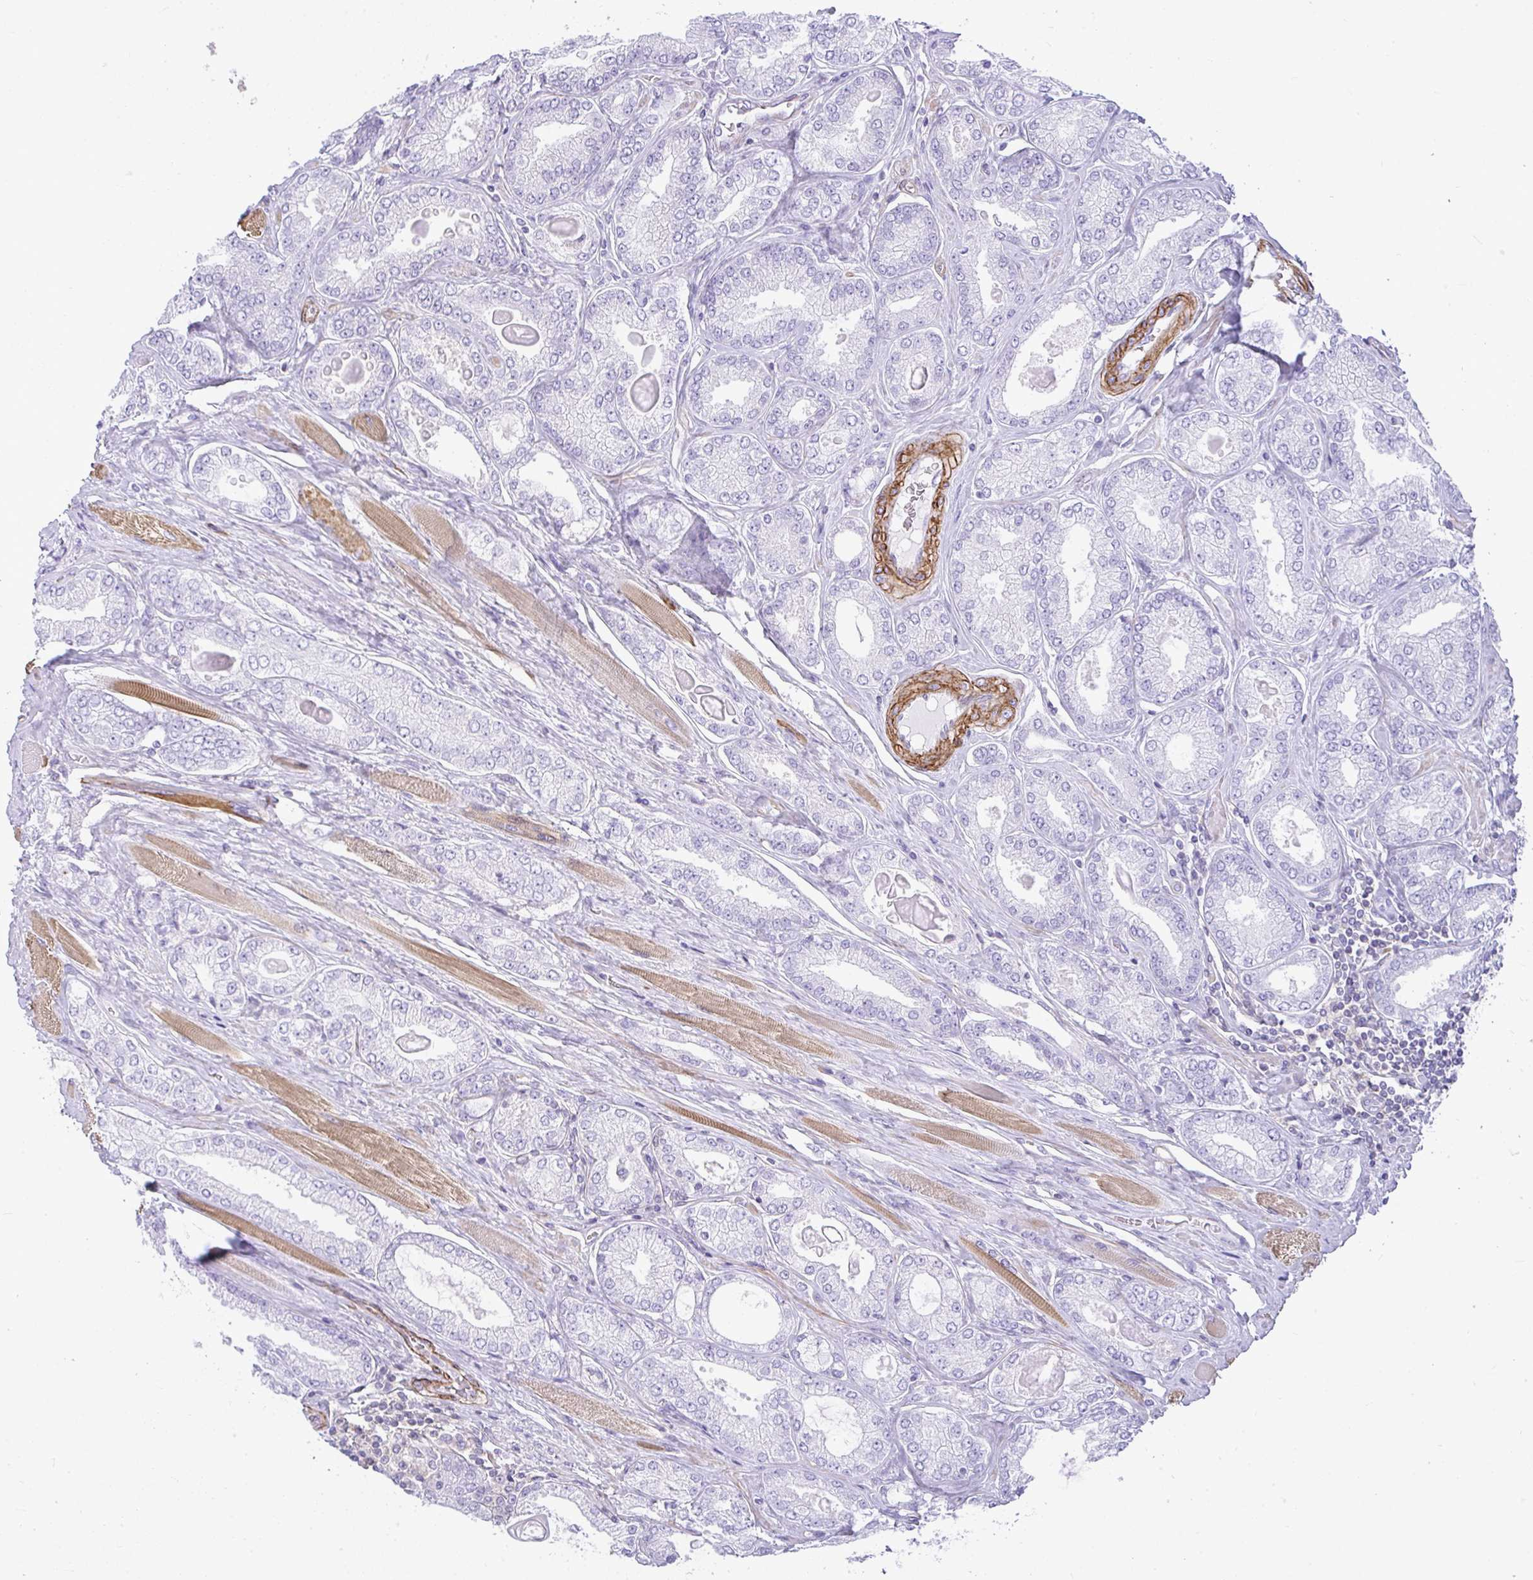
{"staining": {"intensity": "negative", "quantity": "none", "location": "none"}, "tissue": "prostate cancer", "cell_type": "Tumor cells", "image_type": "cancer", "snomed": [{"axis": "morphology", "description": "Adenocarcinoma, High grade"}, {"axis": "topography", "description": "Prostate"}], "caption": "Histopathology image shows no significant protein staining in tumor cells of prostate cancer.", "gene": "CDRT15", "patient": {"sex": "male", "age": 68}}